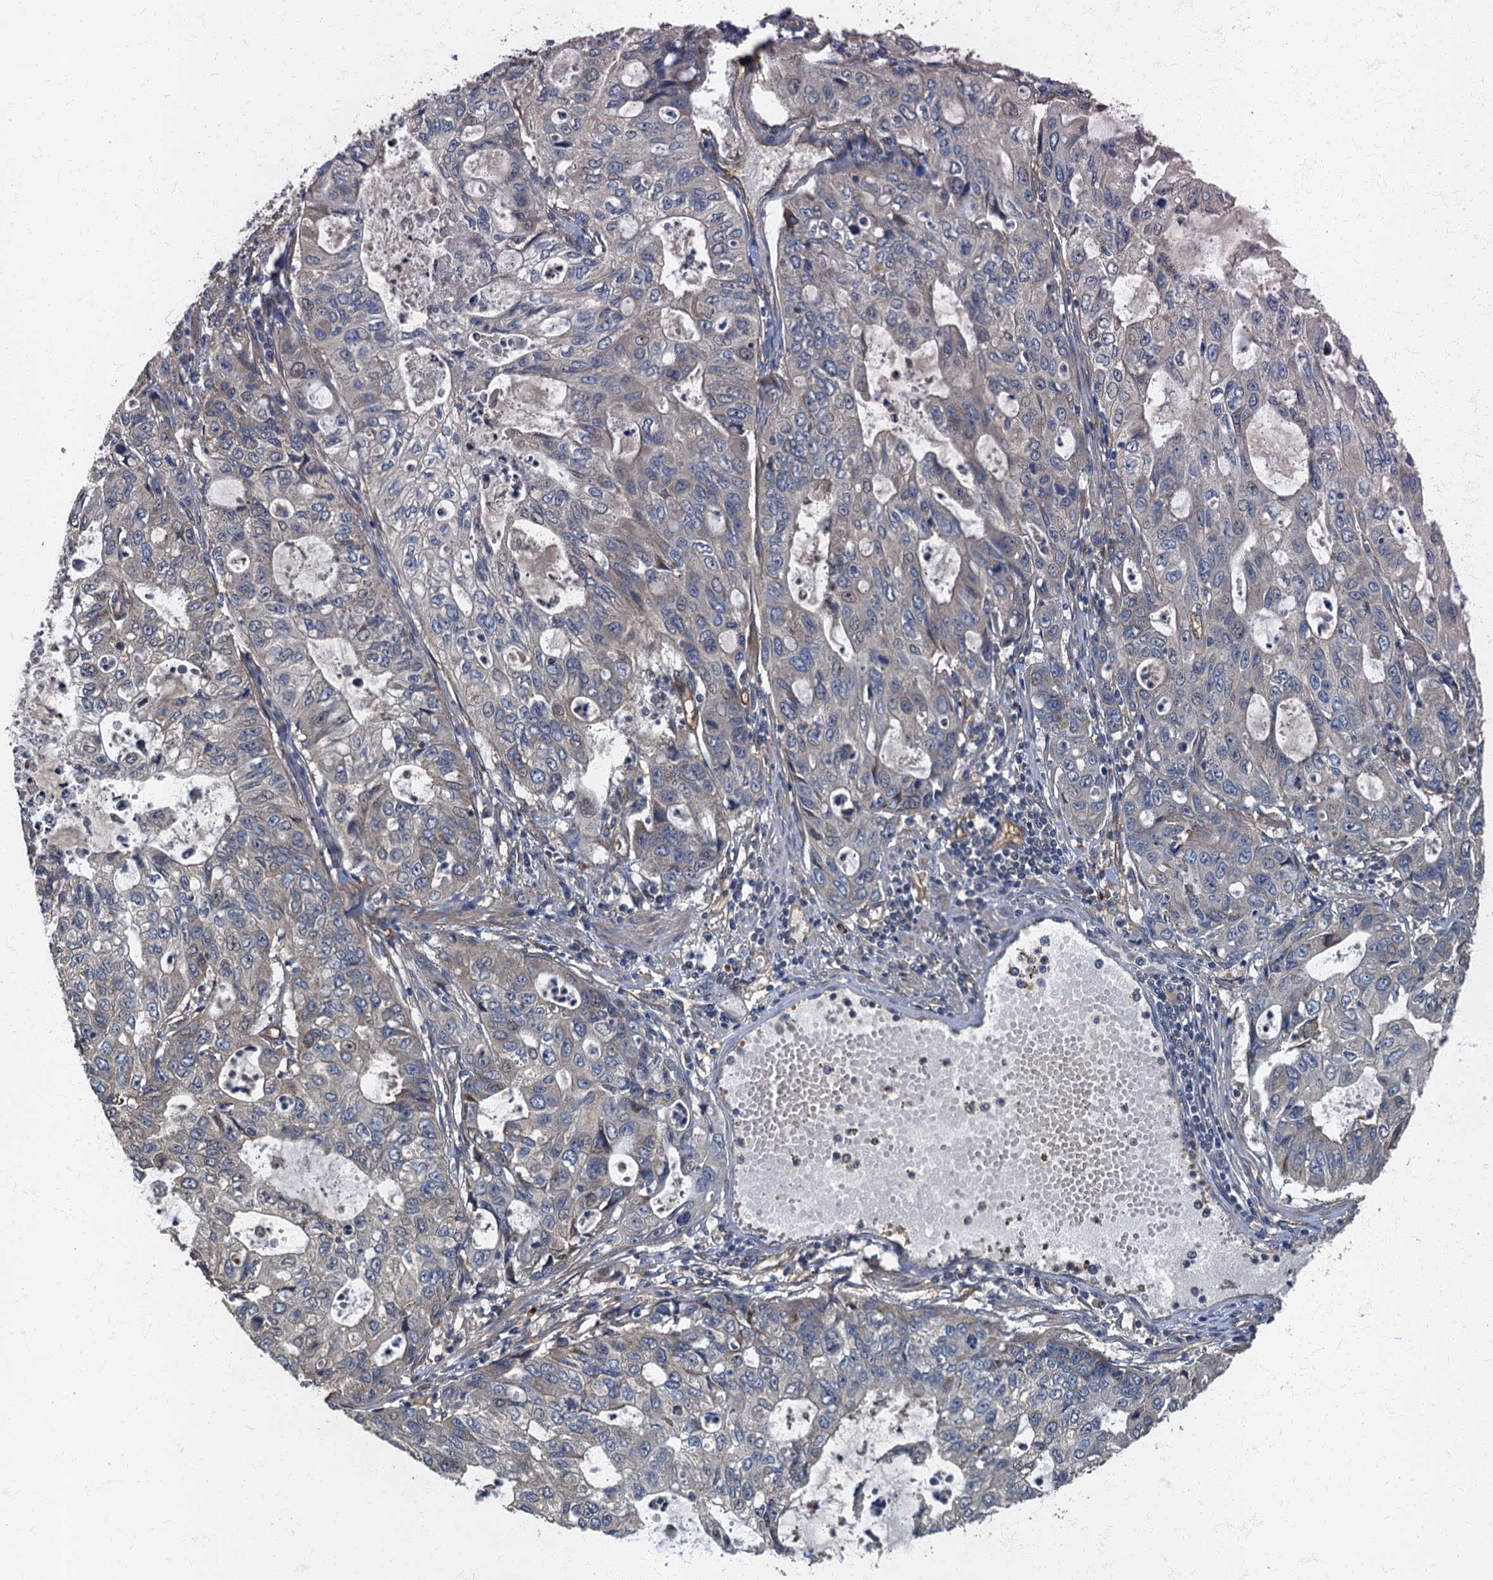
{"staining": {"intensity": "negative", "quantity": "none", "location": "none"}, "tissue": "stomach cancer", "cell_type": "Tumor cells", "image_type": "cancer", "snomed": [{"axis": "morphology", "description": "Adenocarcinoma, NOS"}, {"axis": "topography", "description": "Stomach, upper"}], "caption": "IHC photomicrograph of neoplastic tissue: stomach cancer (adenocarcinoma) stained with DAB reveals no significant protein positivity in tumor cells.", "gene": "ARL11", "patient": {"sex": "female", "age": 52}}